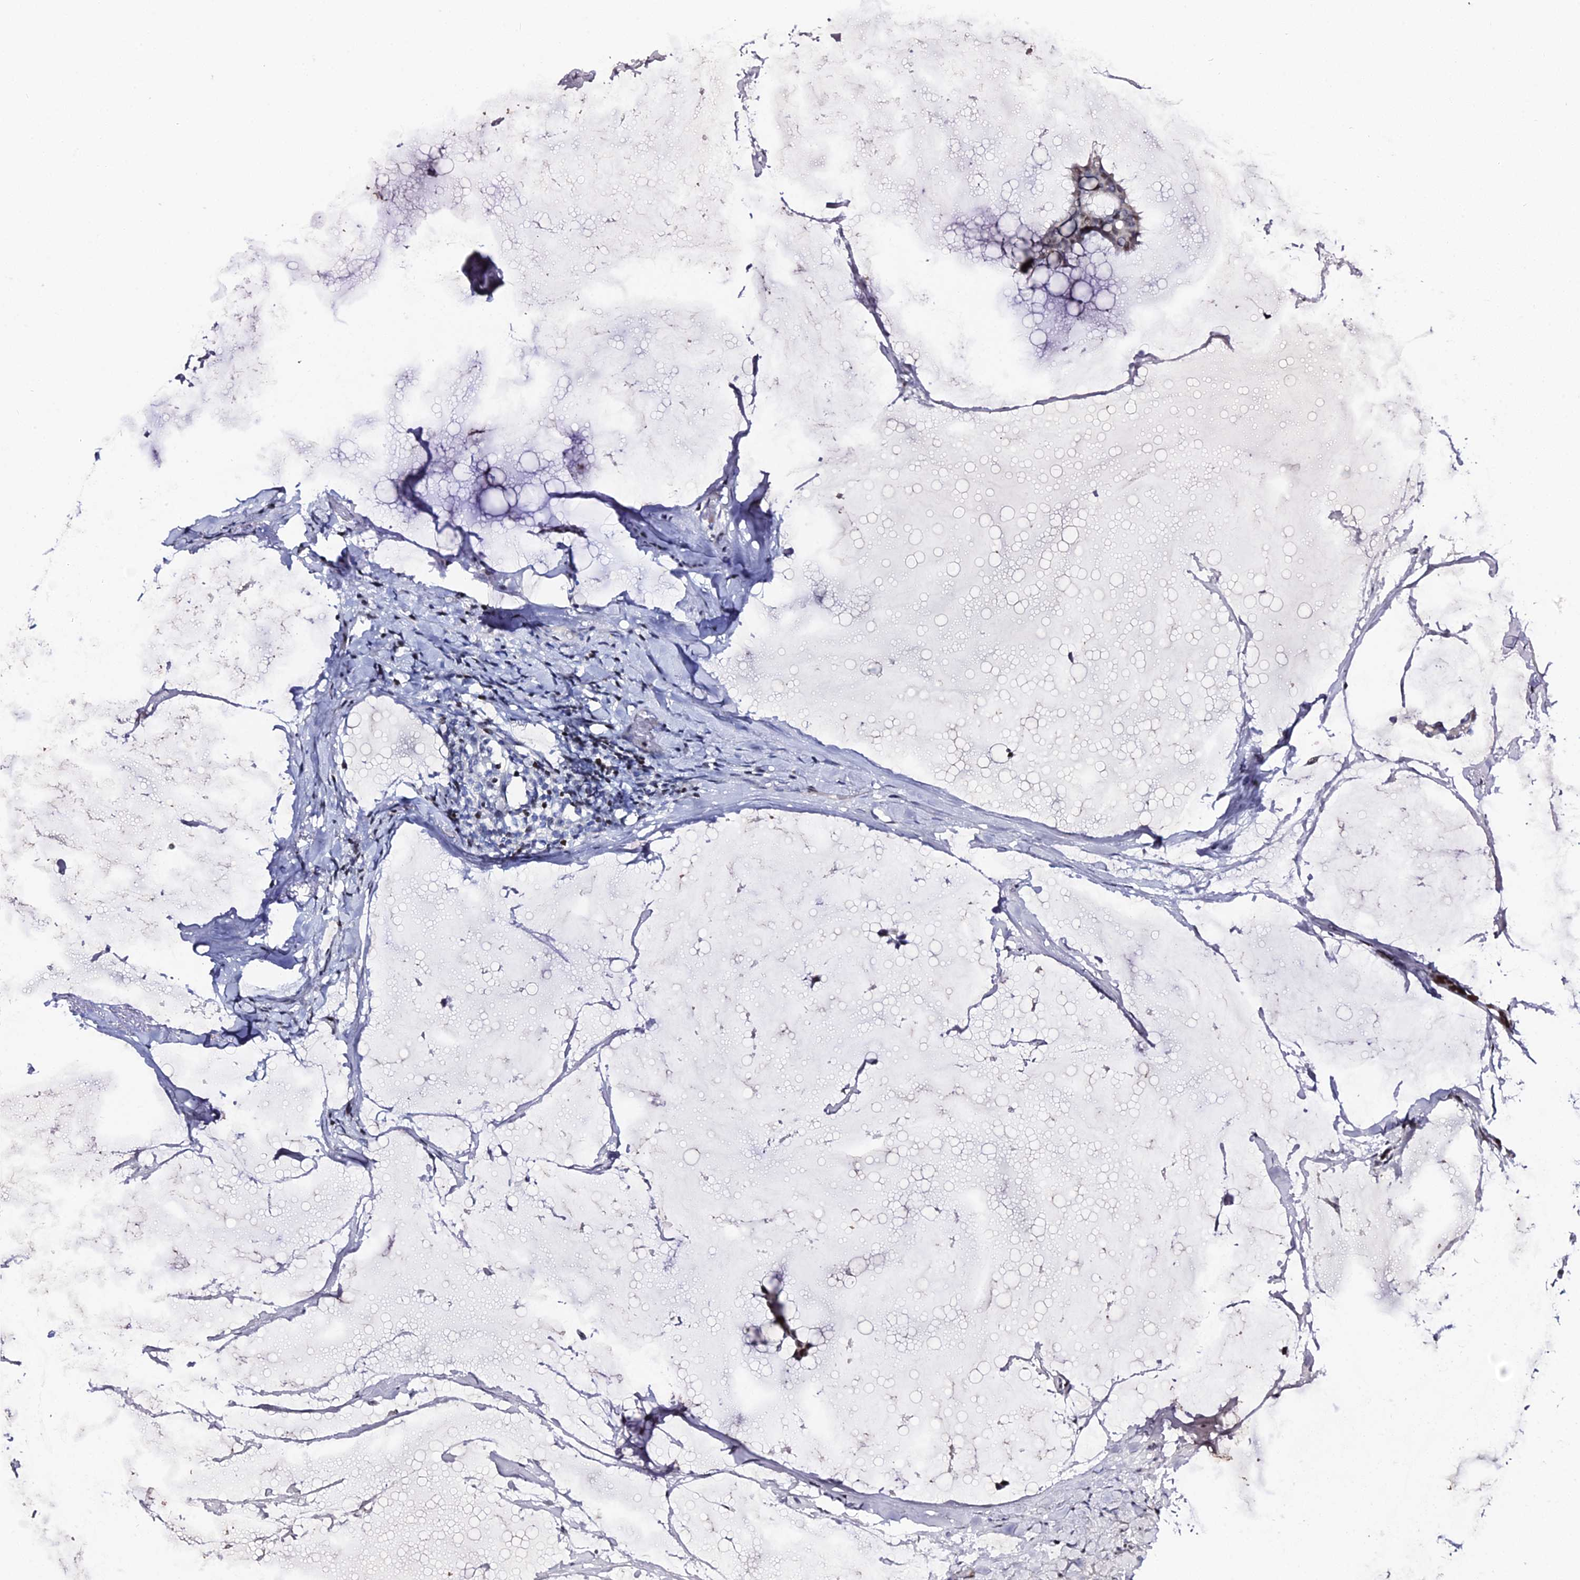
{"staining": {"intensity": "moderate", "quantity": "25%-75%", "location": "nuclear"}, "tissue": "breast cancer", "cell_type": "Tumor cells", "image_type": "cancer", "snomed": [{"axis": "morphology", "description": "Duct carcinoma"}, {"axis": "topography", "description": "Breast"}], "caption": "Protein staining reveals moderate nuclear staining in approximately 25%-75% of tumor cells in breast cancer.", "gene": "MYNN", "patient": {"sex": "female", "age": 93}}